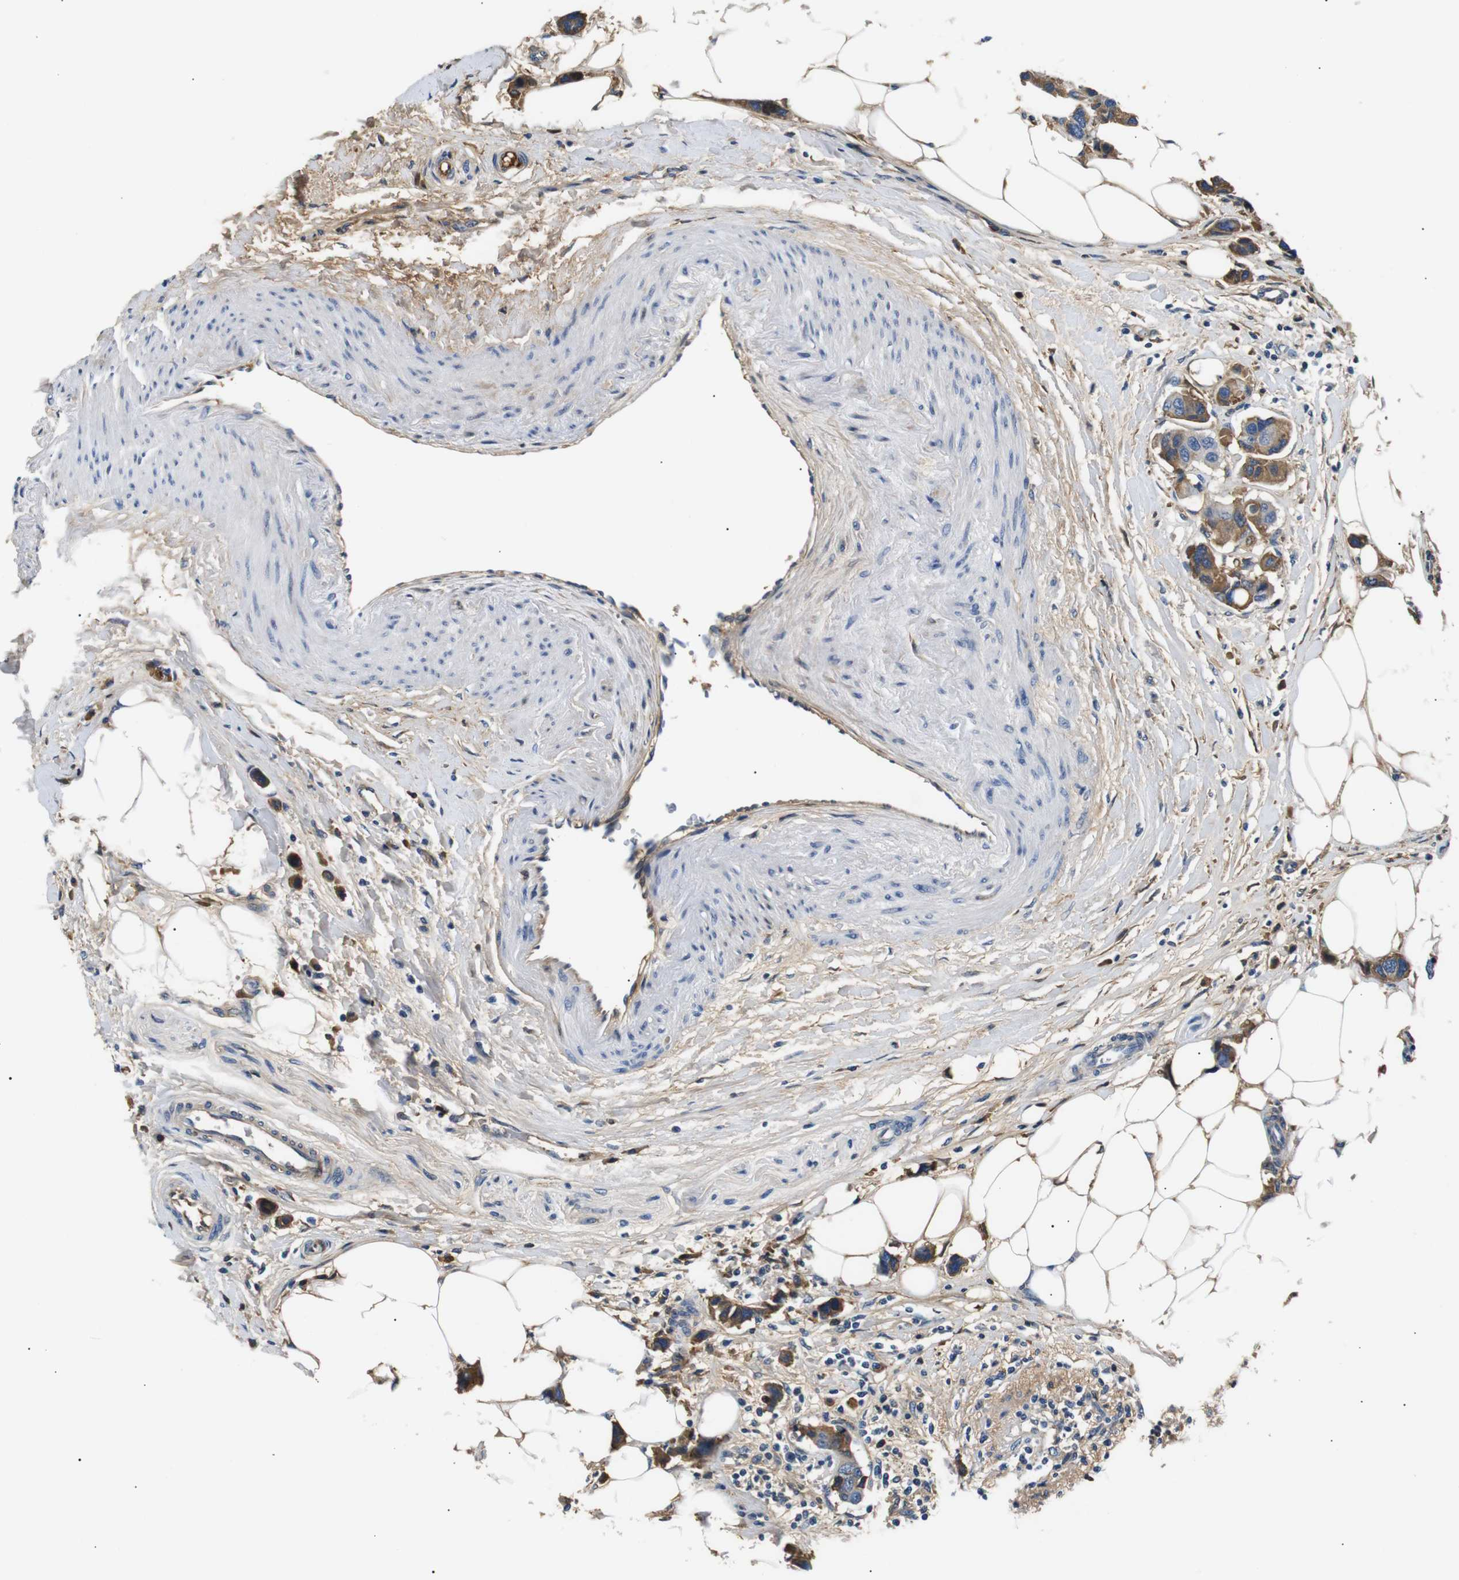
{"staining": {"intensity": "moderate", "quantity": "<25%", "location": "cytoplasmic/membranous"}, "tissue": "breast cancer", "cell_type": "Tumor cells", "image_type": "cancer", "snomed": [{"axis": "morphology", "description": "Normal tissue, NOS"}, {"axis": "morphology", "description": "Duct carcinoma"}, {"axis": "topography", "description": "Breast"}], "caption": "Immunohistochemistry (IHC) photomicrograph of neoplastic tissue: human breast intraductal carcinoma stained using immunohistochemistry (IHC) displays low levels of moderate protein expression localized specifically in the cytoplasmic/membranous of tumor cells, appearing as a cytoplasmic/membranous brown color.", "gene": "LHCGR", "patient": {"sex": "female", "age": 50}}